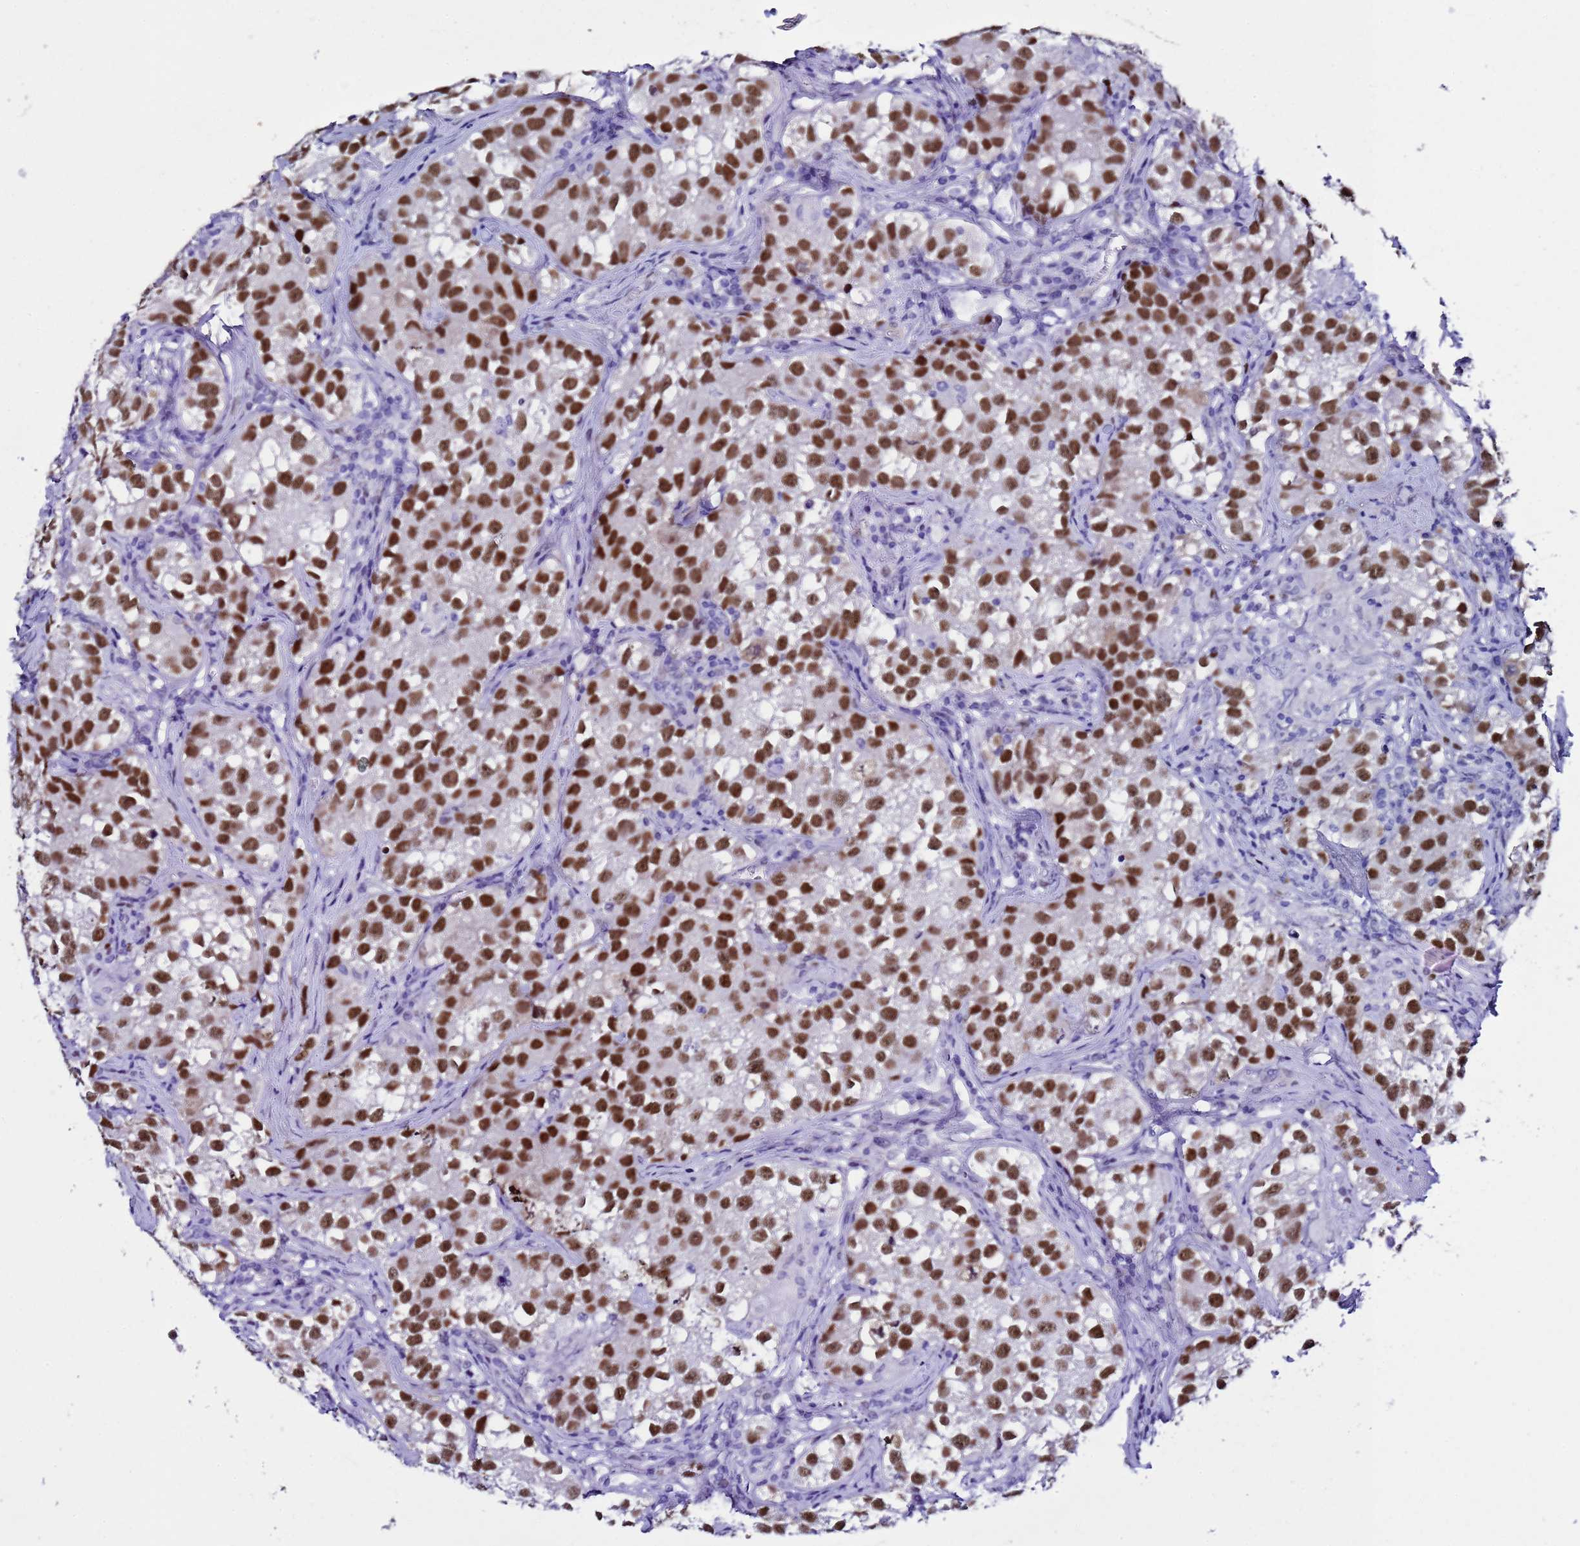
{"staining": {"intensity": "strong", "quantity": ">75%", "location": "nuclear"}, "tissue": "testis cancer", "cell_type": "Tumor cells", "image_type": "cancer", "snomed": [{"axis": "morphology", "description": "Seminoma, NOS"}, {"axis": "morphology", "description": "Carcinoma, Embryonal, NOS"}, {"axis": "topography", "description": "Testis"}], "caption": "Protein staining demonstrates strong nuclear expression in about >75% of tumor cells in testis seminoma. The protein is stained brown, and the nuclei are stained in blue (DAB (3,3'-diaminobenzidine) IHC with brightfield microscopy, high magnification).", "gene": "BCL7A", "patient": {"sex": "male", "age": 43}}